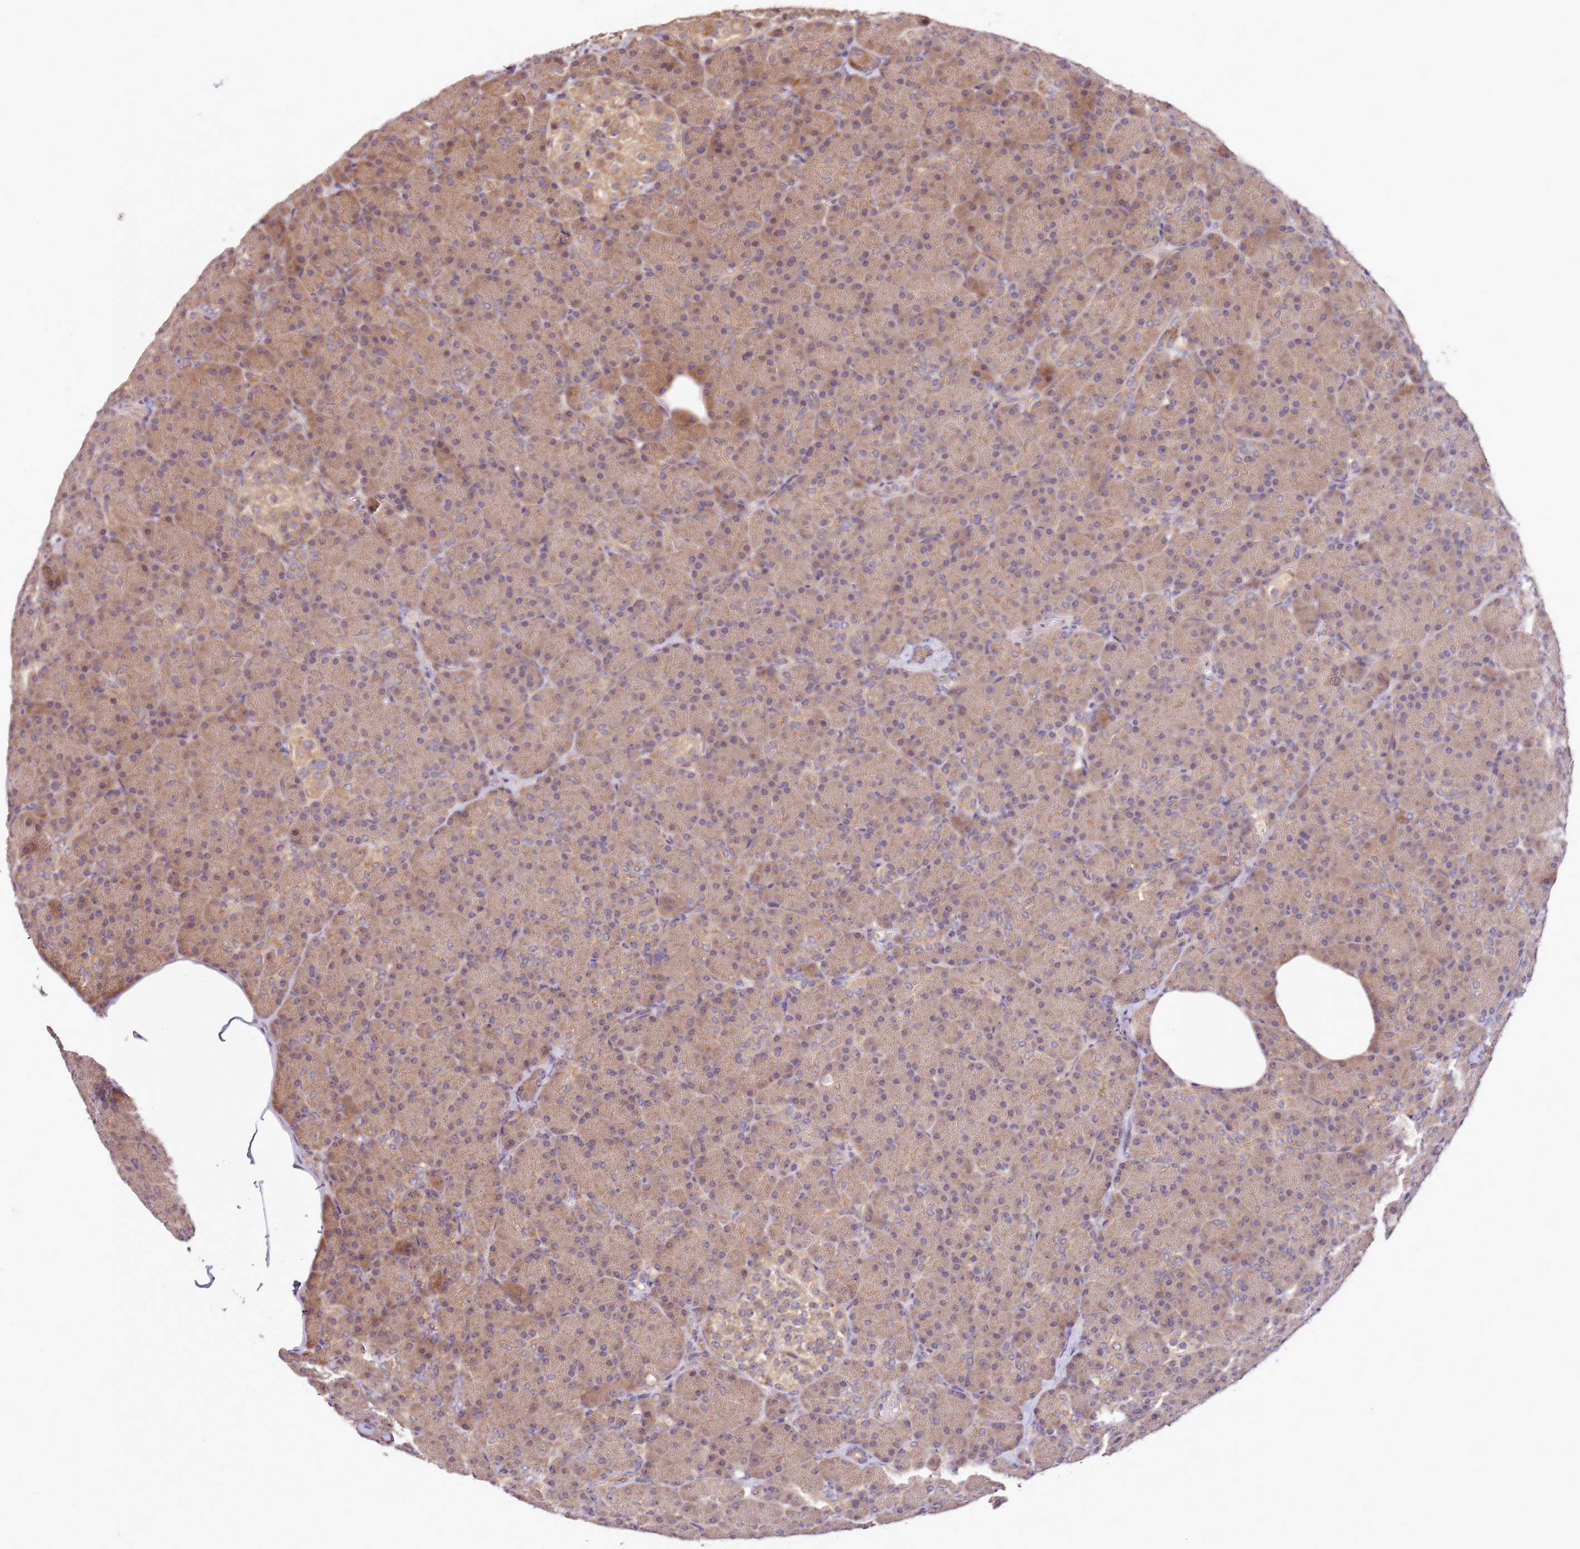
{"staining": {"intensity": "moderate", "quantity": ">75%", "location": "cytoplasmic/membranous,nuclear"}, "tissue": "pancreas", "cell_type": "Exocrine glandular cells", "image_type": "normal", "snomed": [{"axis": "morphology", "description": "Normal tissue, NOS"}, {"axis": "topography", "description": "Pancreas"}], "caption": "Protein expression analysis of unremarkable human pancreas reveals moderate cytoplasmic/membranous,nuclear positivity in about >75% of exocrine glandular cells.", "gene": "DDX27", "patient": {"sex": "female", "age": 43}}